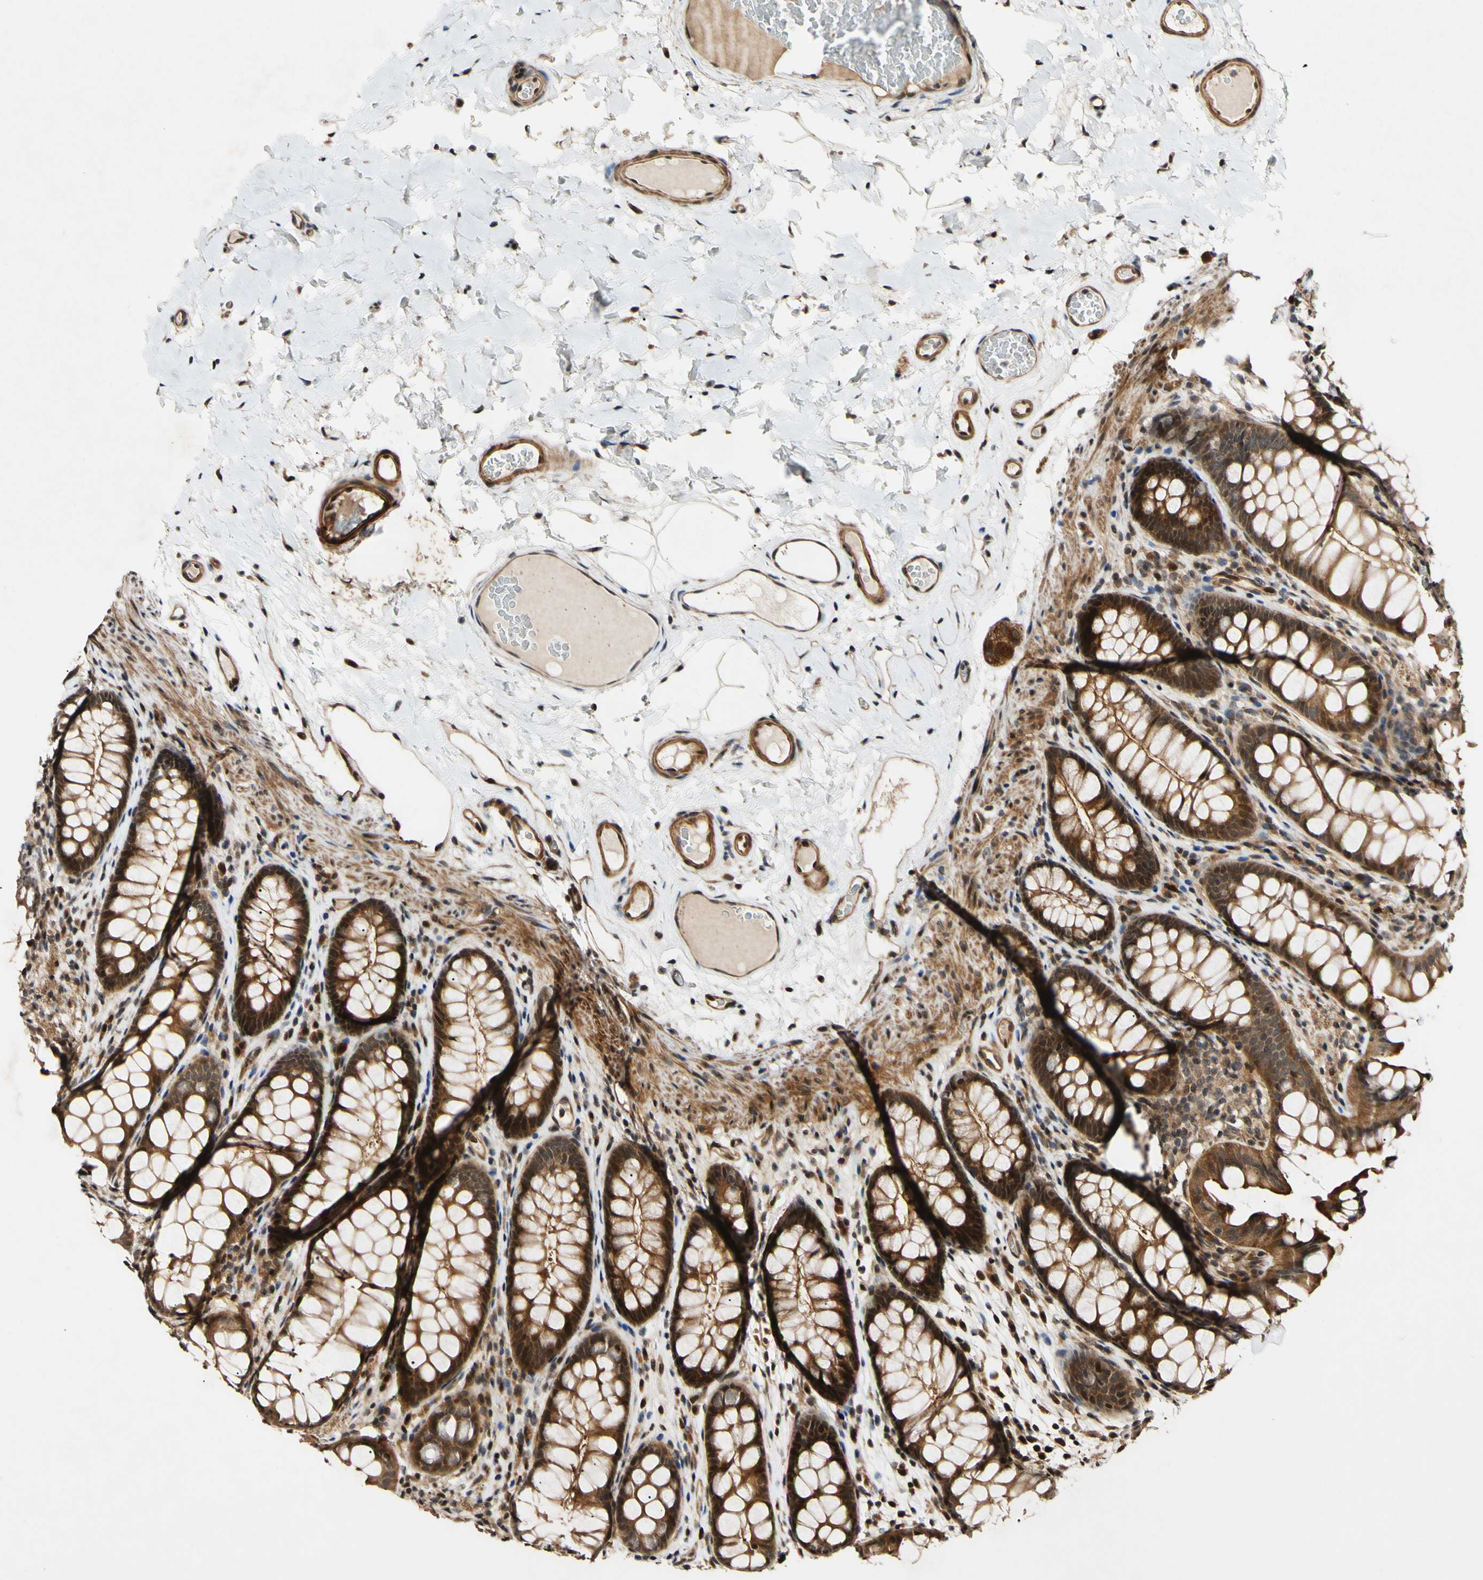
{"staining": {"intensity": "moderate", "quantity": ">75%", "location": "cytoplasmic/membranous"}, "tissue": "colon", "cell_type": "Endothelial cells", "image_type": "normal", "snomed": [{"axis": "morphology", "description": "Normal tissue, NOS"}, {"axis": "topography", "description": "Colon"}], "caption": "This is a micrograph of IHC staining of unremarkable colon, which shows moderate positivity in the cytoplasmic/membranous of endothelial cells.", "gene": "CSNK1E", "patient": {"sex": "female", "age": 55}}